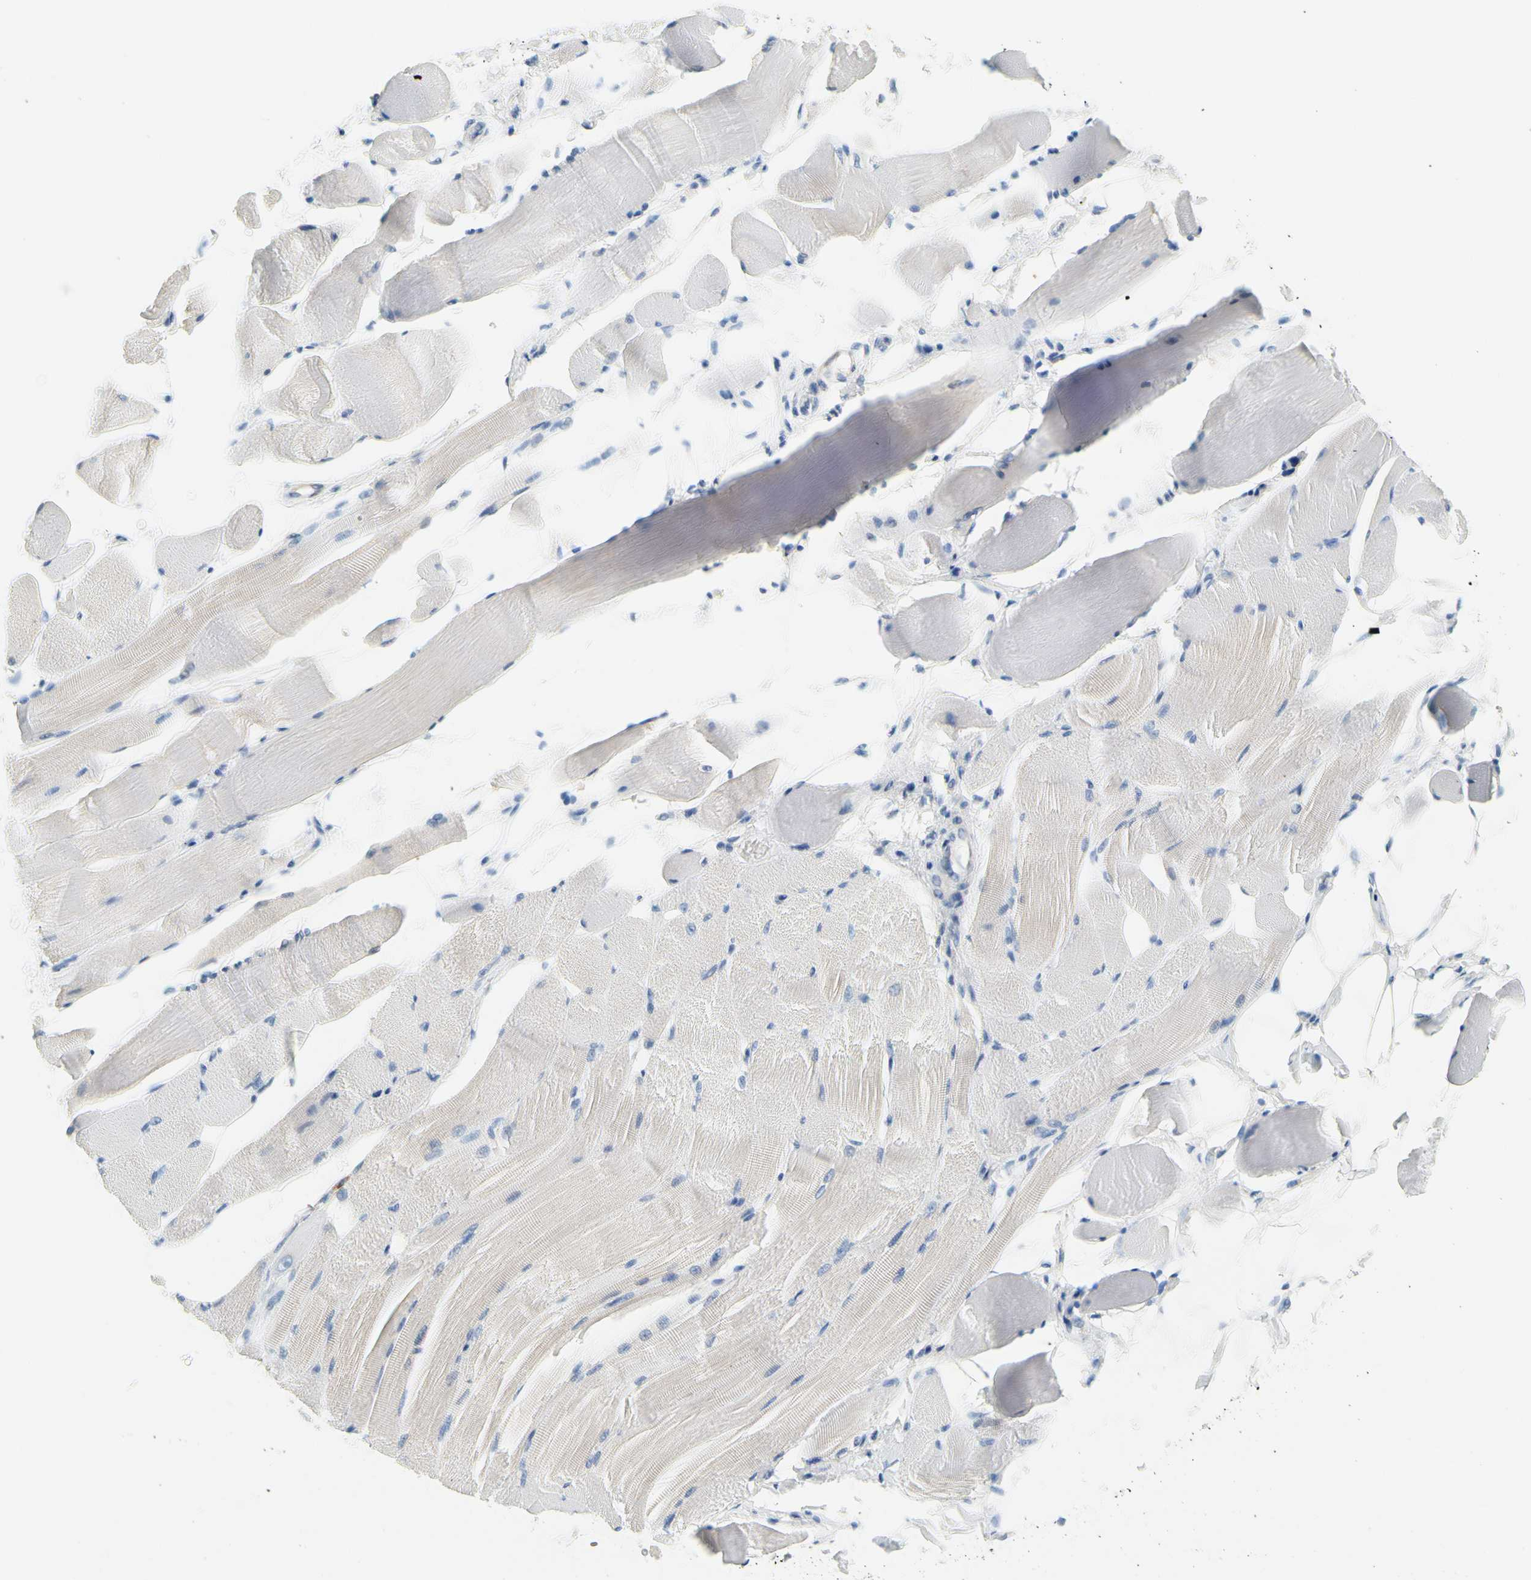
{"staining": {"intensity": "weak", "quantity": "25%-75%", "location": "cytoplasmic/membranous"}, "tissue": "skeletal muscle", "cell_type": "Myocytes", "image_type": "normal", "snomed": [{"axis": "morphology", "description": "Normal tissue, NOS"}, {"axis": "topography", "description": "Skeletal muscle"}, {"axis": "topography", "description": "Peripheral nerve tissue"}], "caption": "Protein staining exhibits weak cytoplasmic/membranous expression in approximately 25%-75% of myocytes in unremarkable skeletal muscle. The staining is performed using DAB brown chromogen to label protein expression. The nuclei are counter-stained blue using hematoxylin.", "gene": "TACC3", "patient": {"sex": "female", "age": 84}}